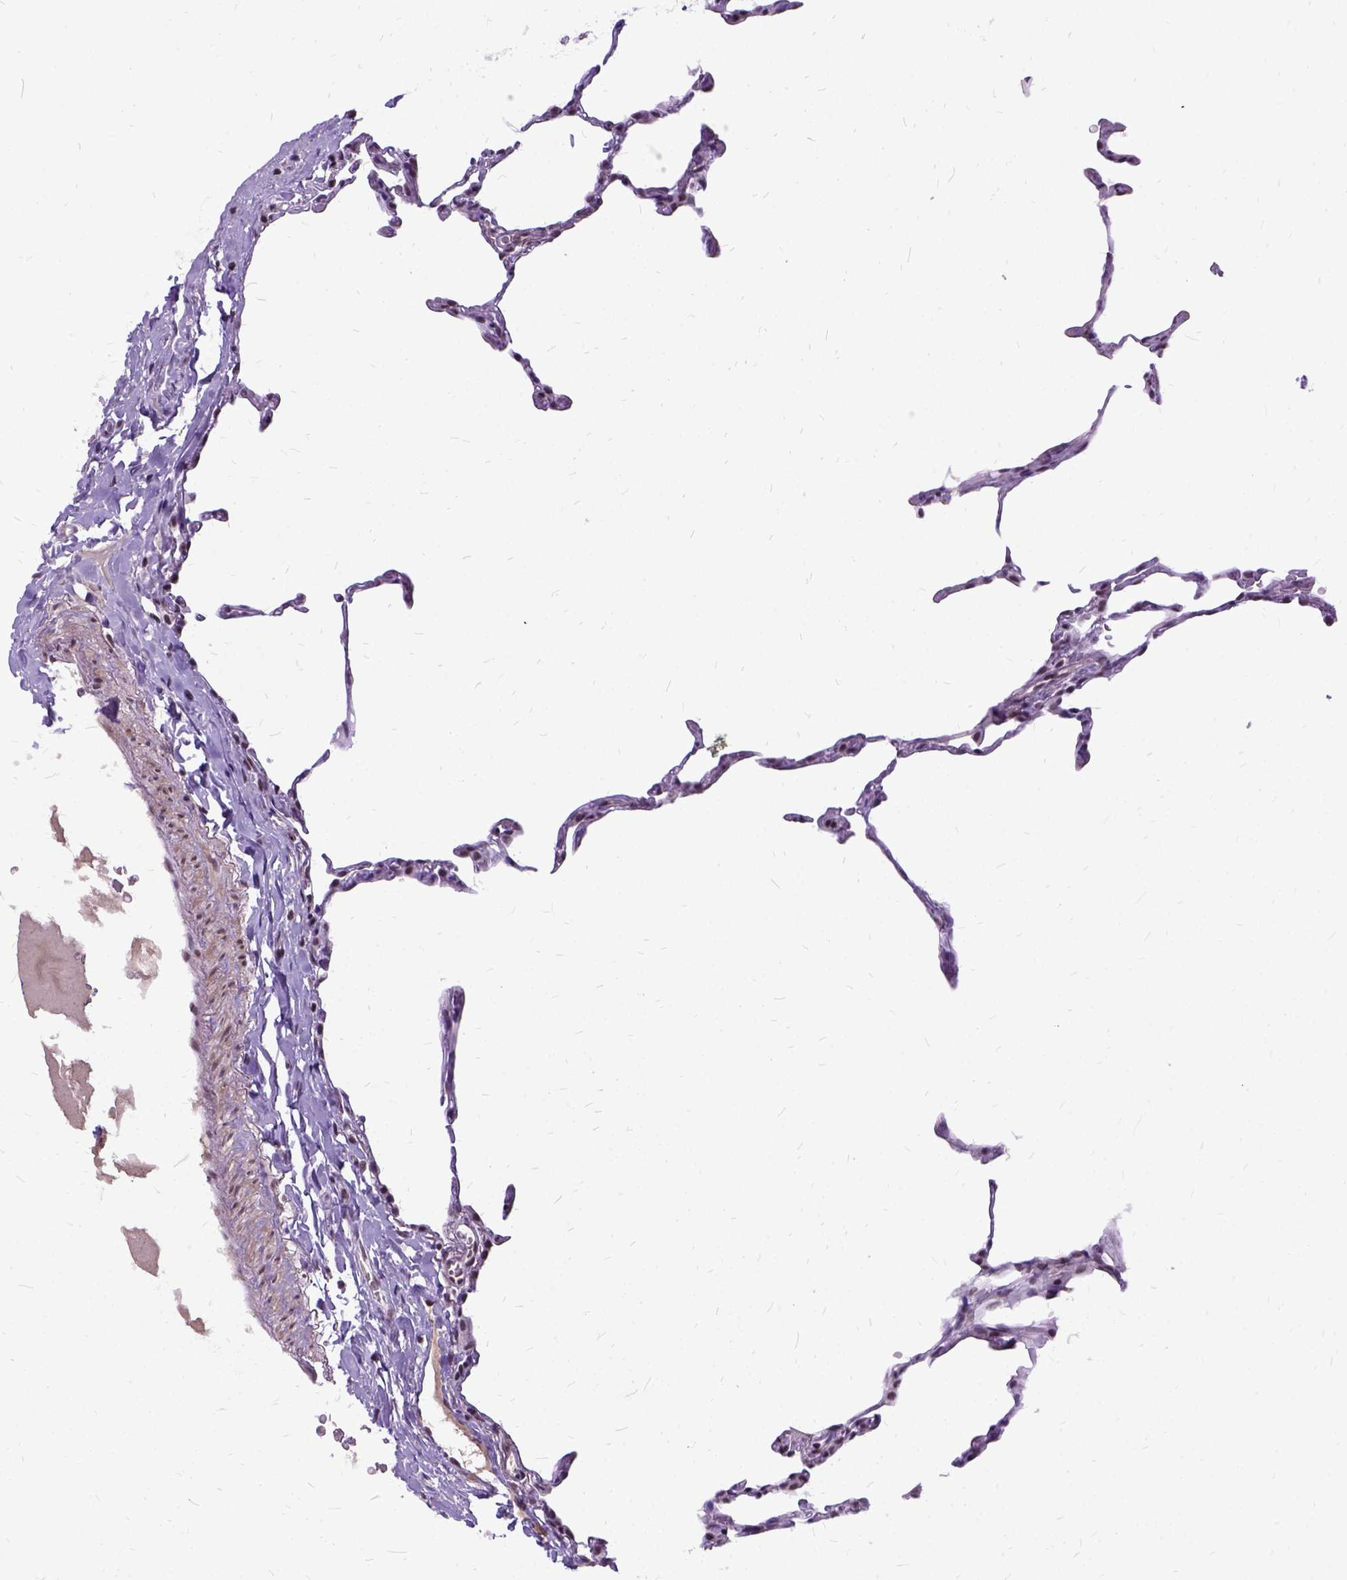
{"staining": {"intensity": "moderate", "quantity": ">75%", "location": "nuclear"}, "tissue": "lung", "cell_type": "Alveolar cells", "image_type": "normal", "snomed": [{"axis": "morphology", "description": "Normal tissue, NOS"}, {"axis": "topography", "description": "Lung"}], "caption": "A brown stain shows moderate nuclear staining of a protein in alveolar cells of unremarkable lung.", "gene": "SETD1A", "patient": {"sex": "female", "age": 57}}